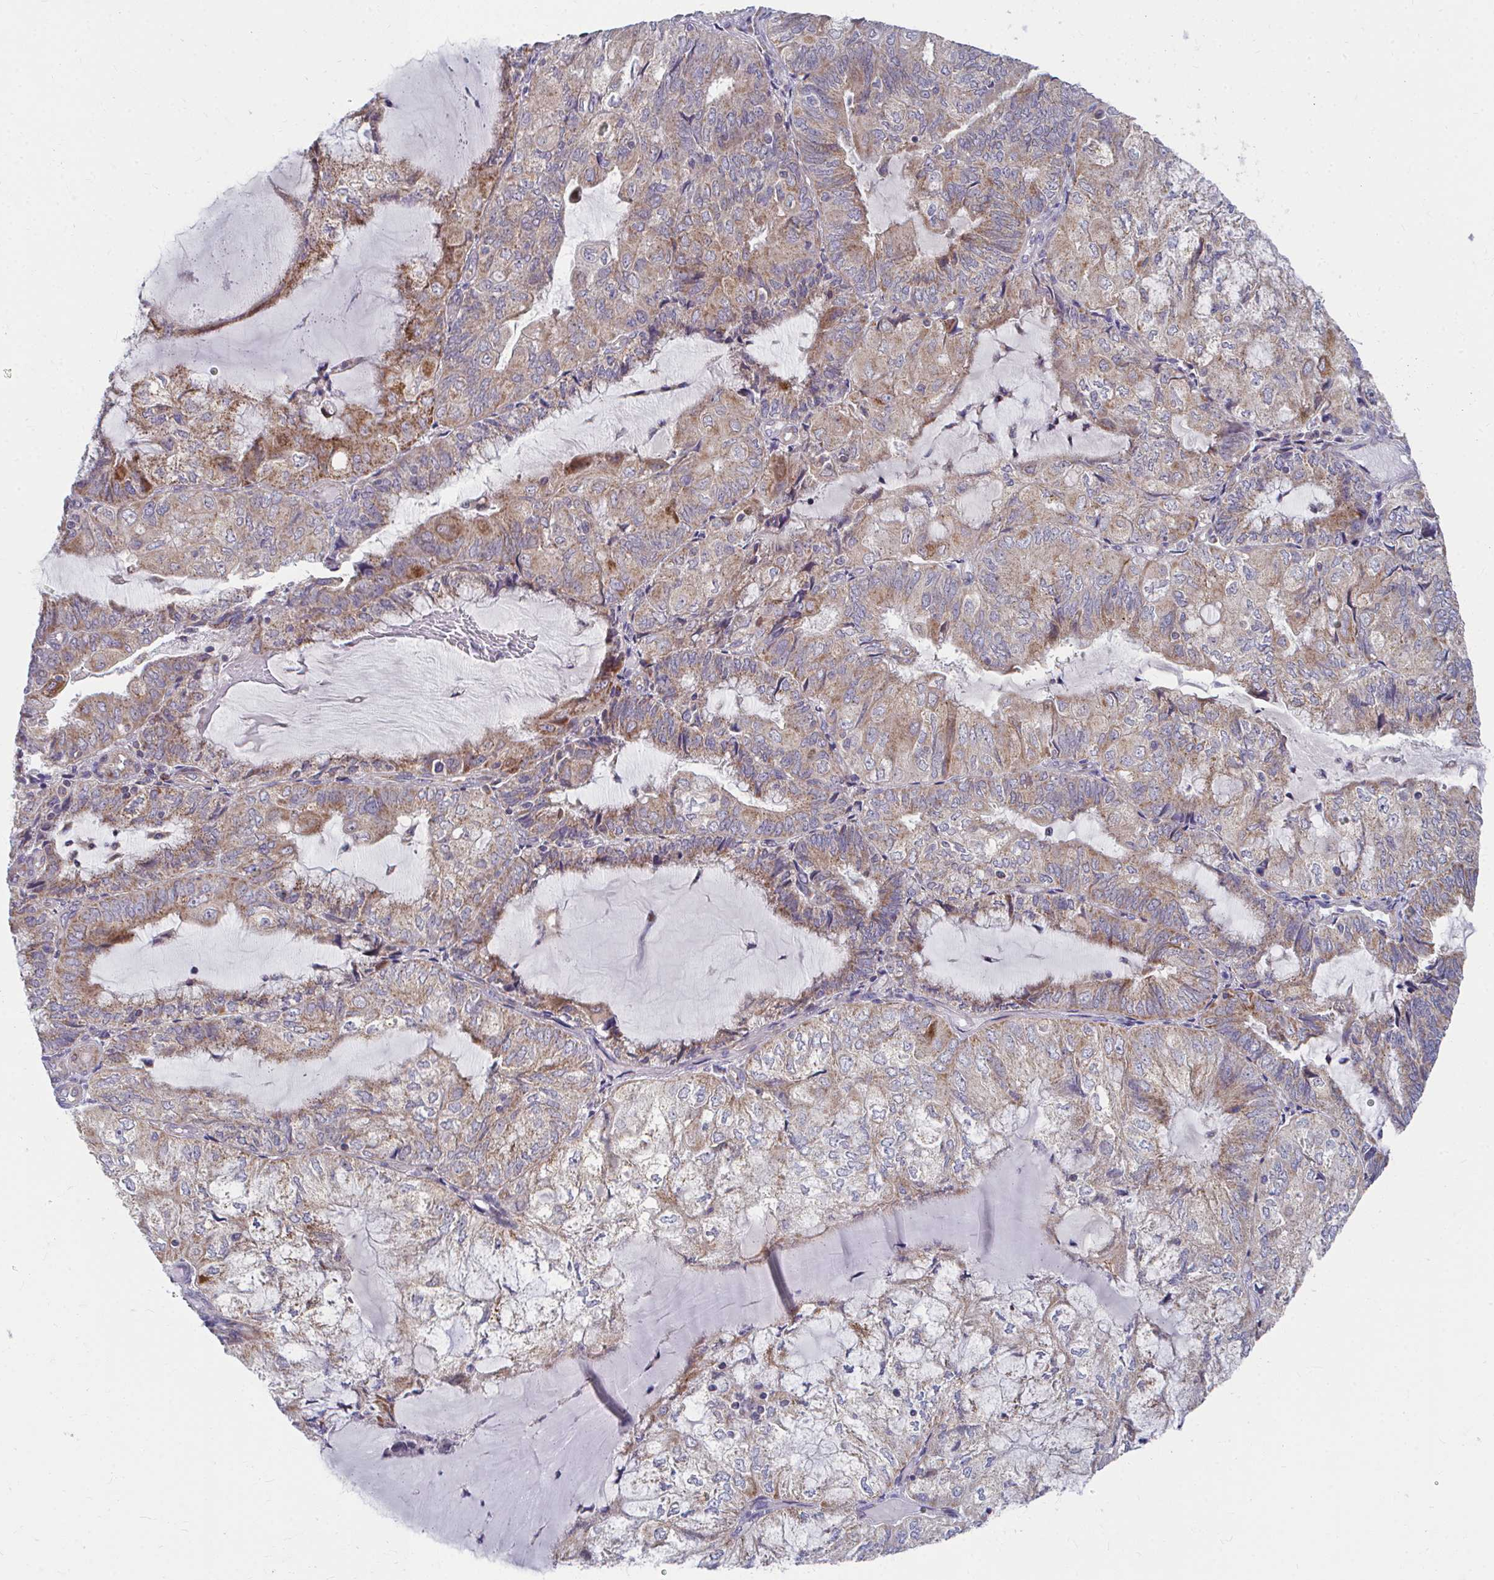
{"staining": {"intensity": "moderate", "quantity": "25%-75%", "location": "cytoplasmic/membranous"}, "tissue": "endometrial cancer", "cell_type": "Tumor cells", "image_type": "cancer", "snomed": [{"axis": "morphology", "description": "Adenocarcinoma, NOS"}, {"axis": "topography", "description": "Endometrium"}], "caption": "Human endometrial adenocarcinoma stained for a protein (brown) reveals moderate cytoplasmic/membranous positive positivity in about 25%-75% of tumor cells.", "gene": "PEX3", "patient": {"sex": "female", "age": 81}}